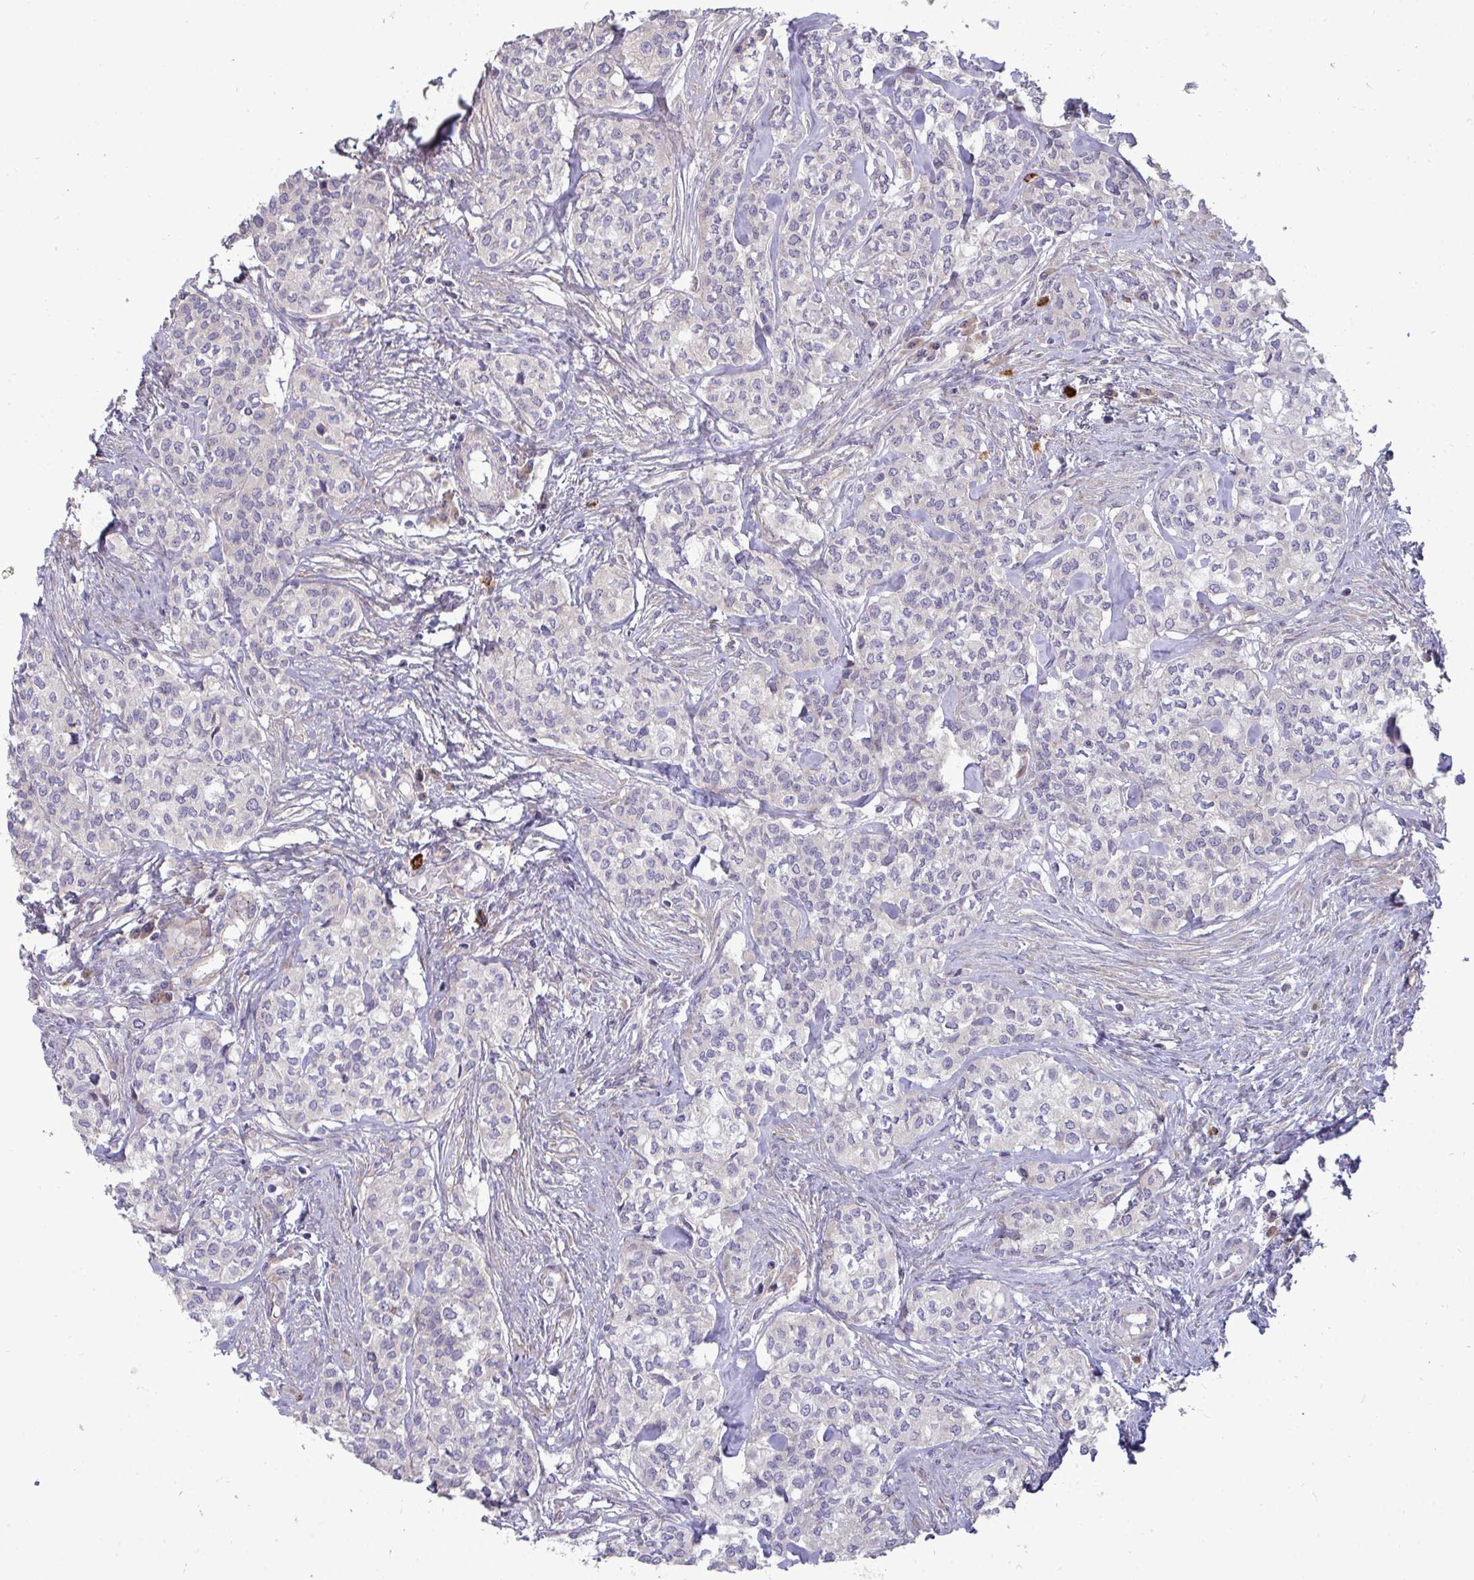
{"staining": {"intensity": "negative", "quantity": "none", "location": "none"}, "tissue": "head and neck cancer", "cell_type": "Tumor cells", "image_type": "cancer", "snomed": [{"axis": "morphology", "description": "Adenocarcinoma, NOS"}, {"axis": "topography", "description": "Head-Neck"}], "caption": "DAB immunohistochemical staining of adenocarcinoma (head and neck) exhibits no significant expression in tumor cells.", "gene": "SH2D1B", "patient": {"sex": "male", "age": 81}}